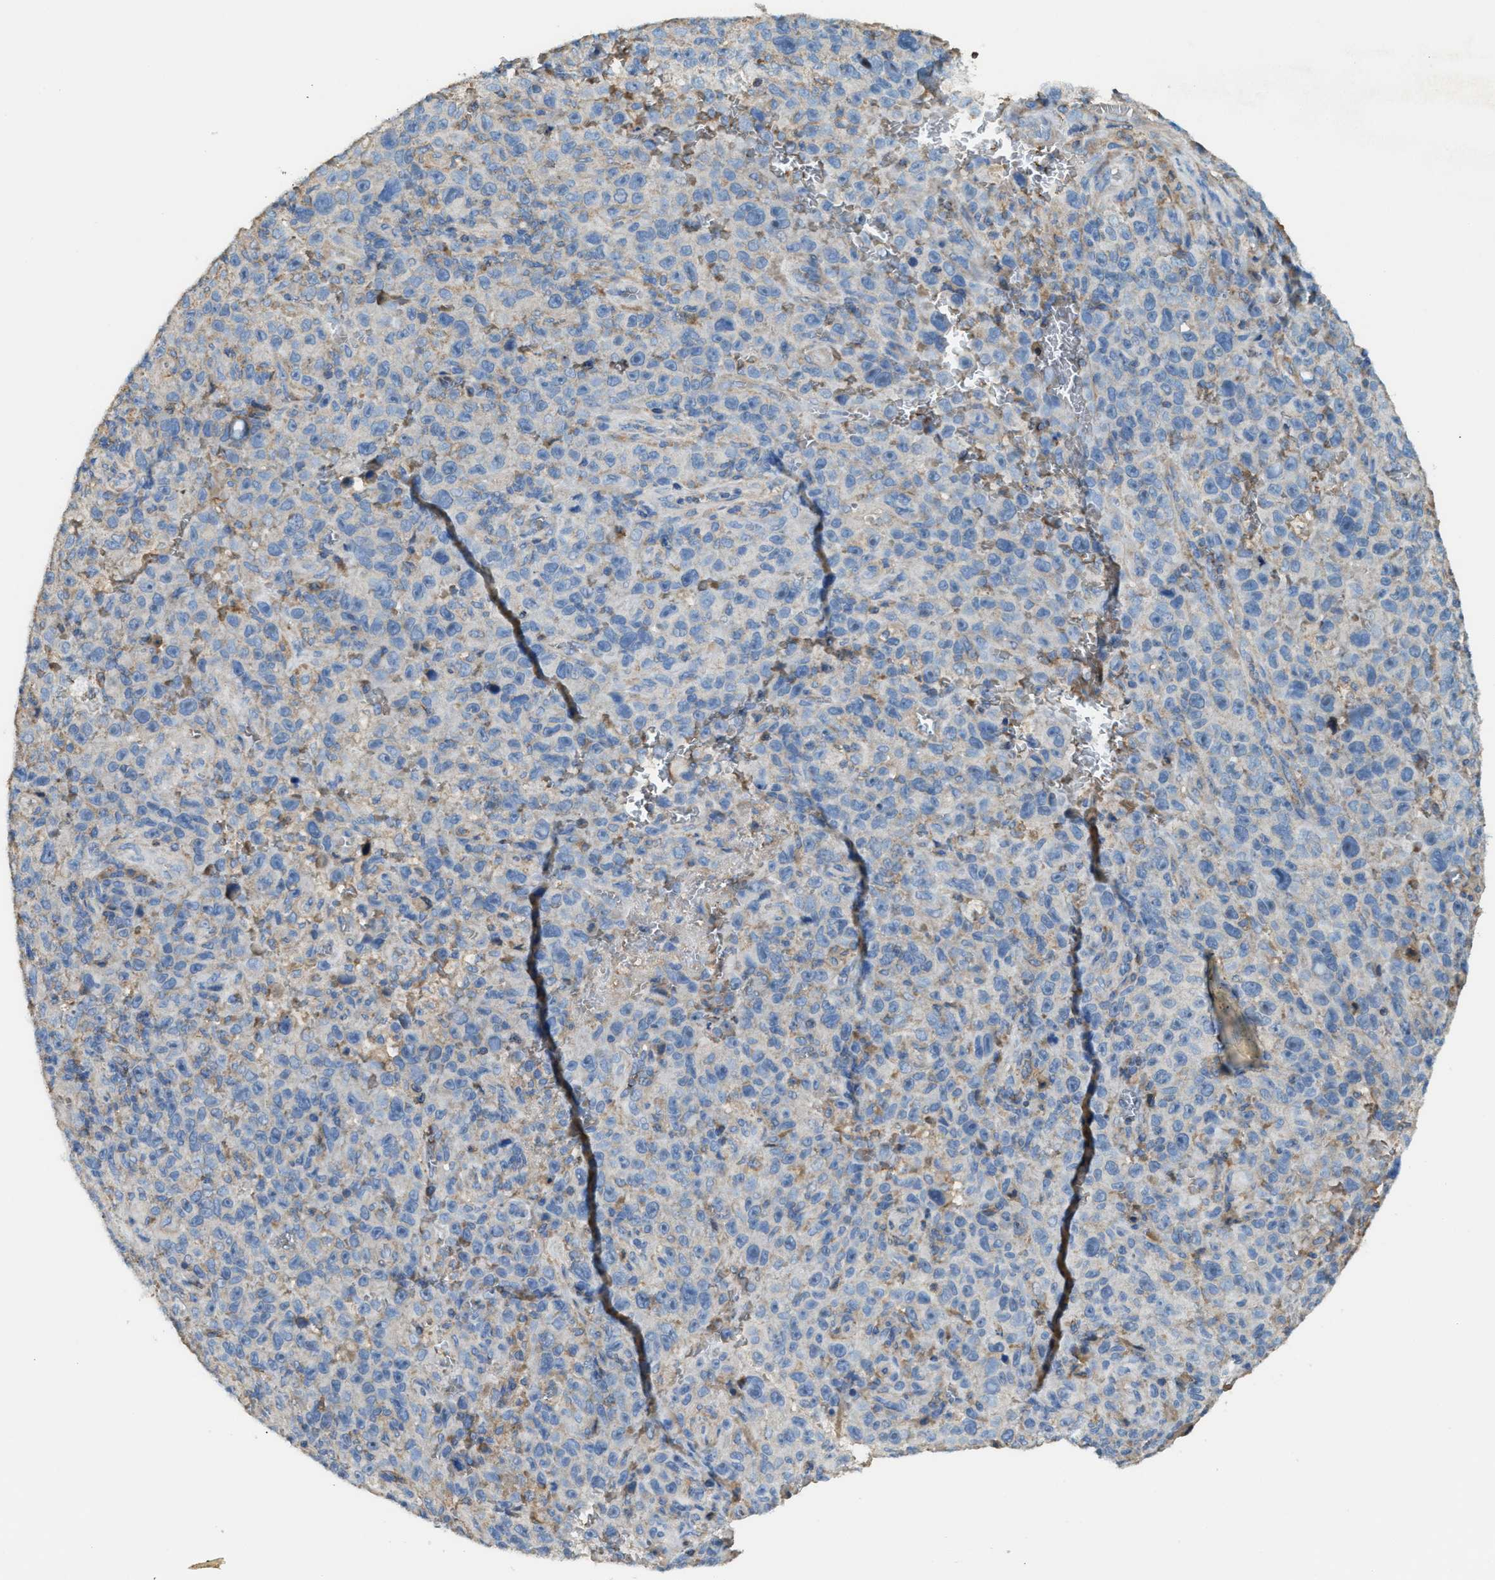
{"staining": {"intensity": "weak", "quantity": "<25%", "location": "cytoplasmic/membranous"}, "tissue": "melanoma", "cell_type": "Tumor cells", "image_type": "cancer", "snomed": [{"axis": "morphology", "description": "Malignant melanoma, NOS"}, {"axis": "topography", "description": "Skin"}], "caption": "Immunohistochemical staining of malignant melanoma demonstrates no significant positivity in tumor cells.", "gene": "SERPINB5", "patient": {"sex": "female", "age": 82}}